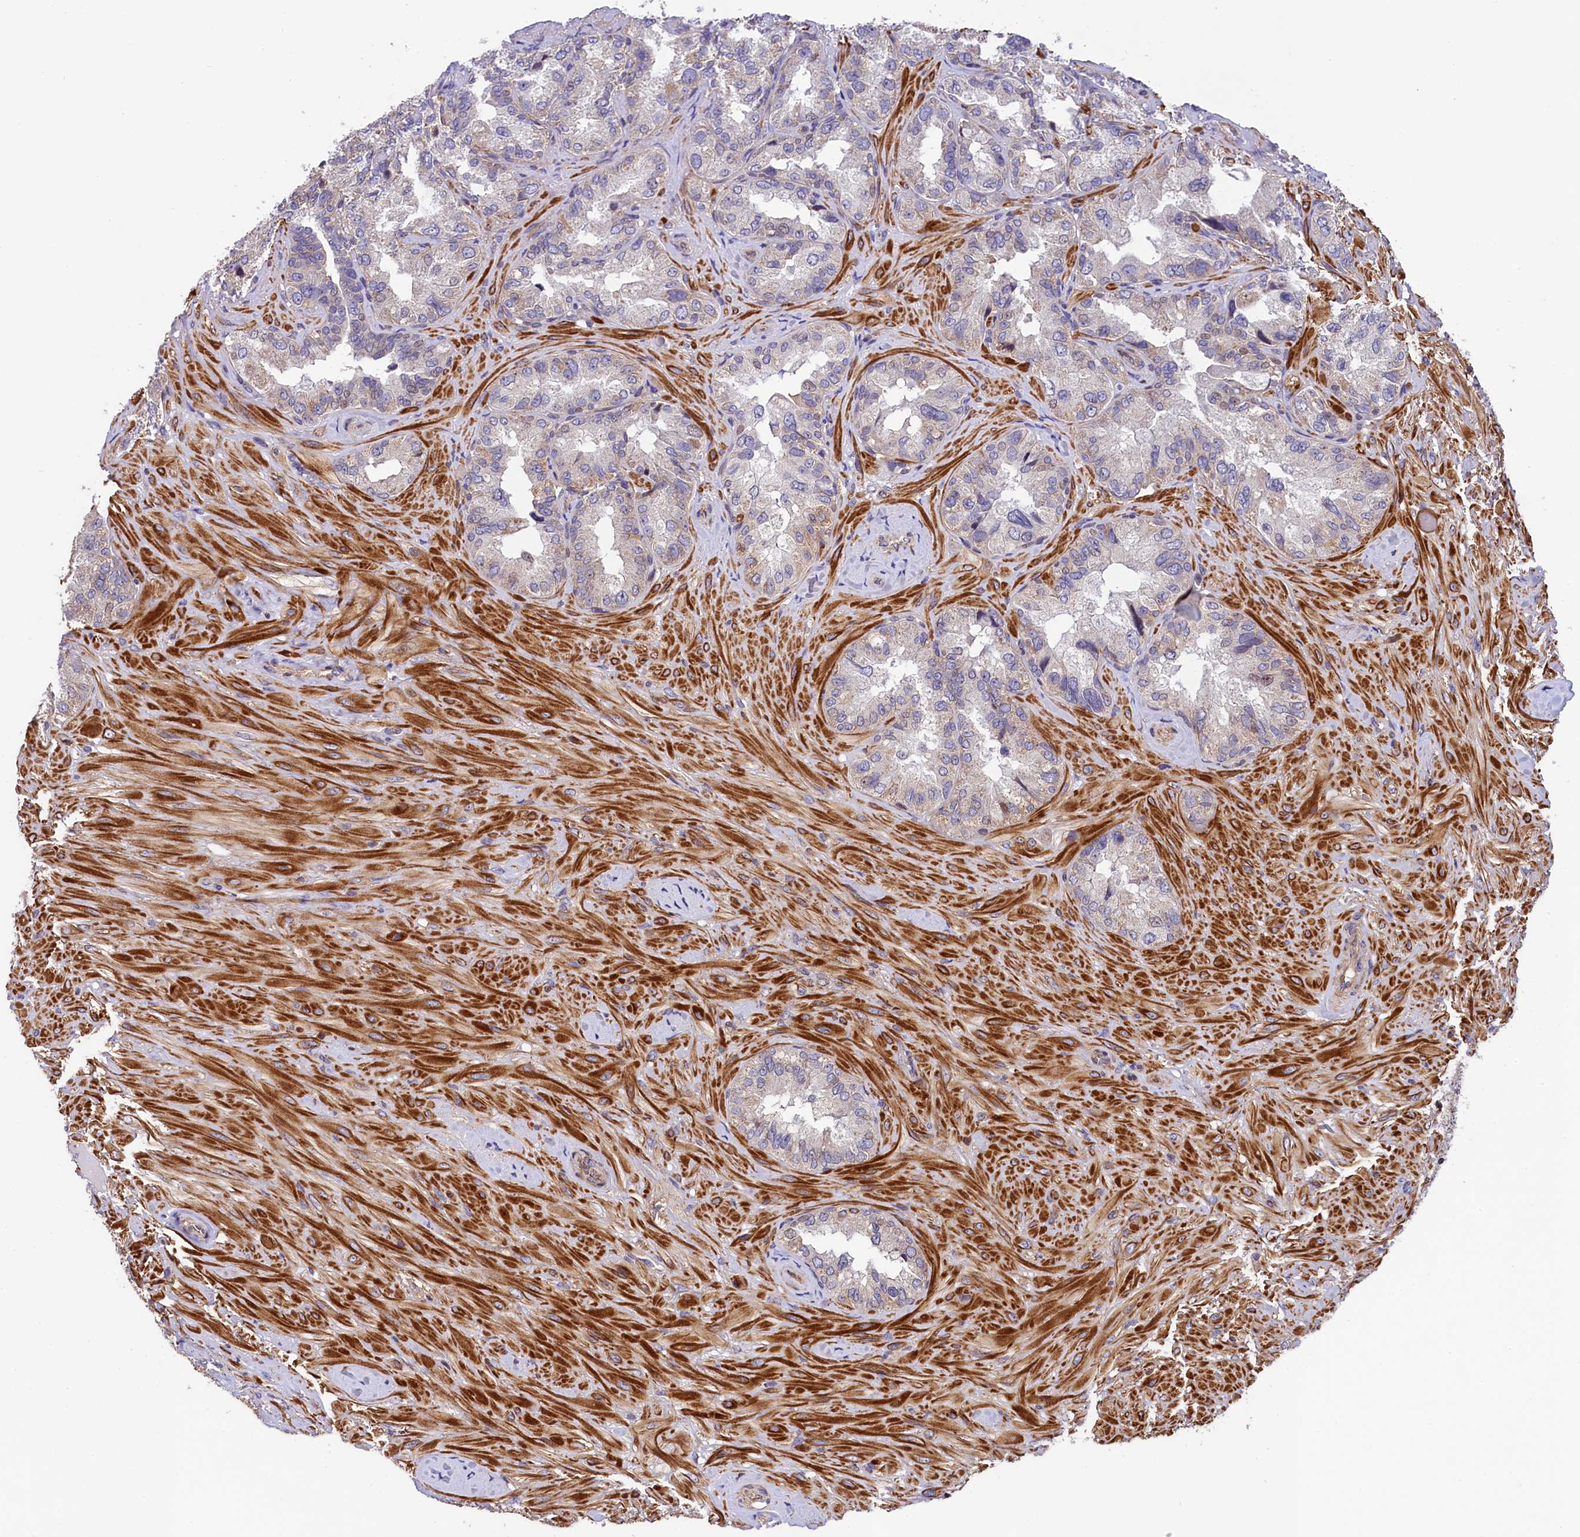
{"staining": {"intensity": "weak", "quantity": "<25%", "location": "nuclear"}, "tissue": "seminal vesicle", "cell_type": "Glandular cells", "image_type": "normal", "snomed": [{"axis": "morphology", "description": "Normal tissue, NOS"}, {"axis": "topography", "description": "Seminal veicle"}, {"axis": "topography", "description": "Peripheral nerve tissue"}], "caption": "The immunohistochemistry photomicrograph has no significant staining in glandular cells of seminal vesicle.", "gene": "ZNF2", "patient": {"sex": "male", "age": 67}}